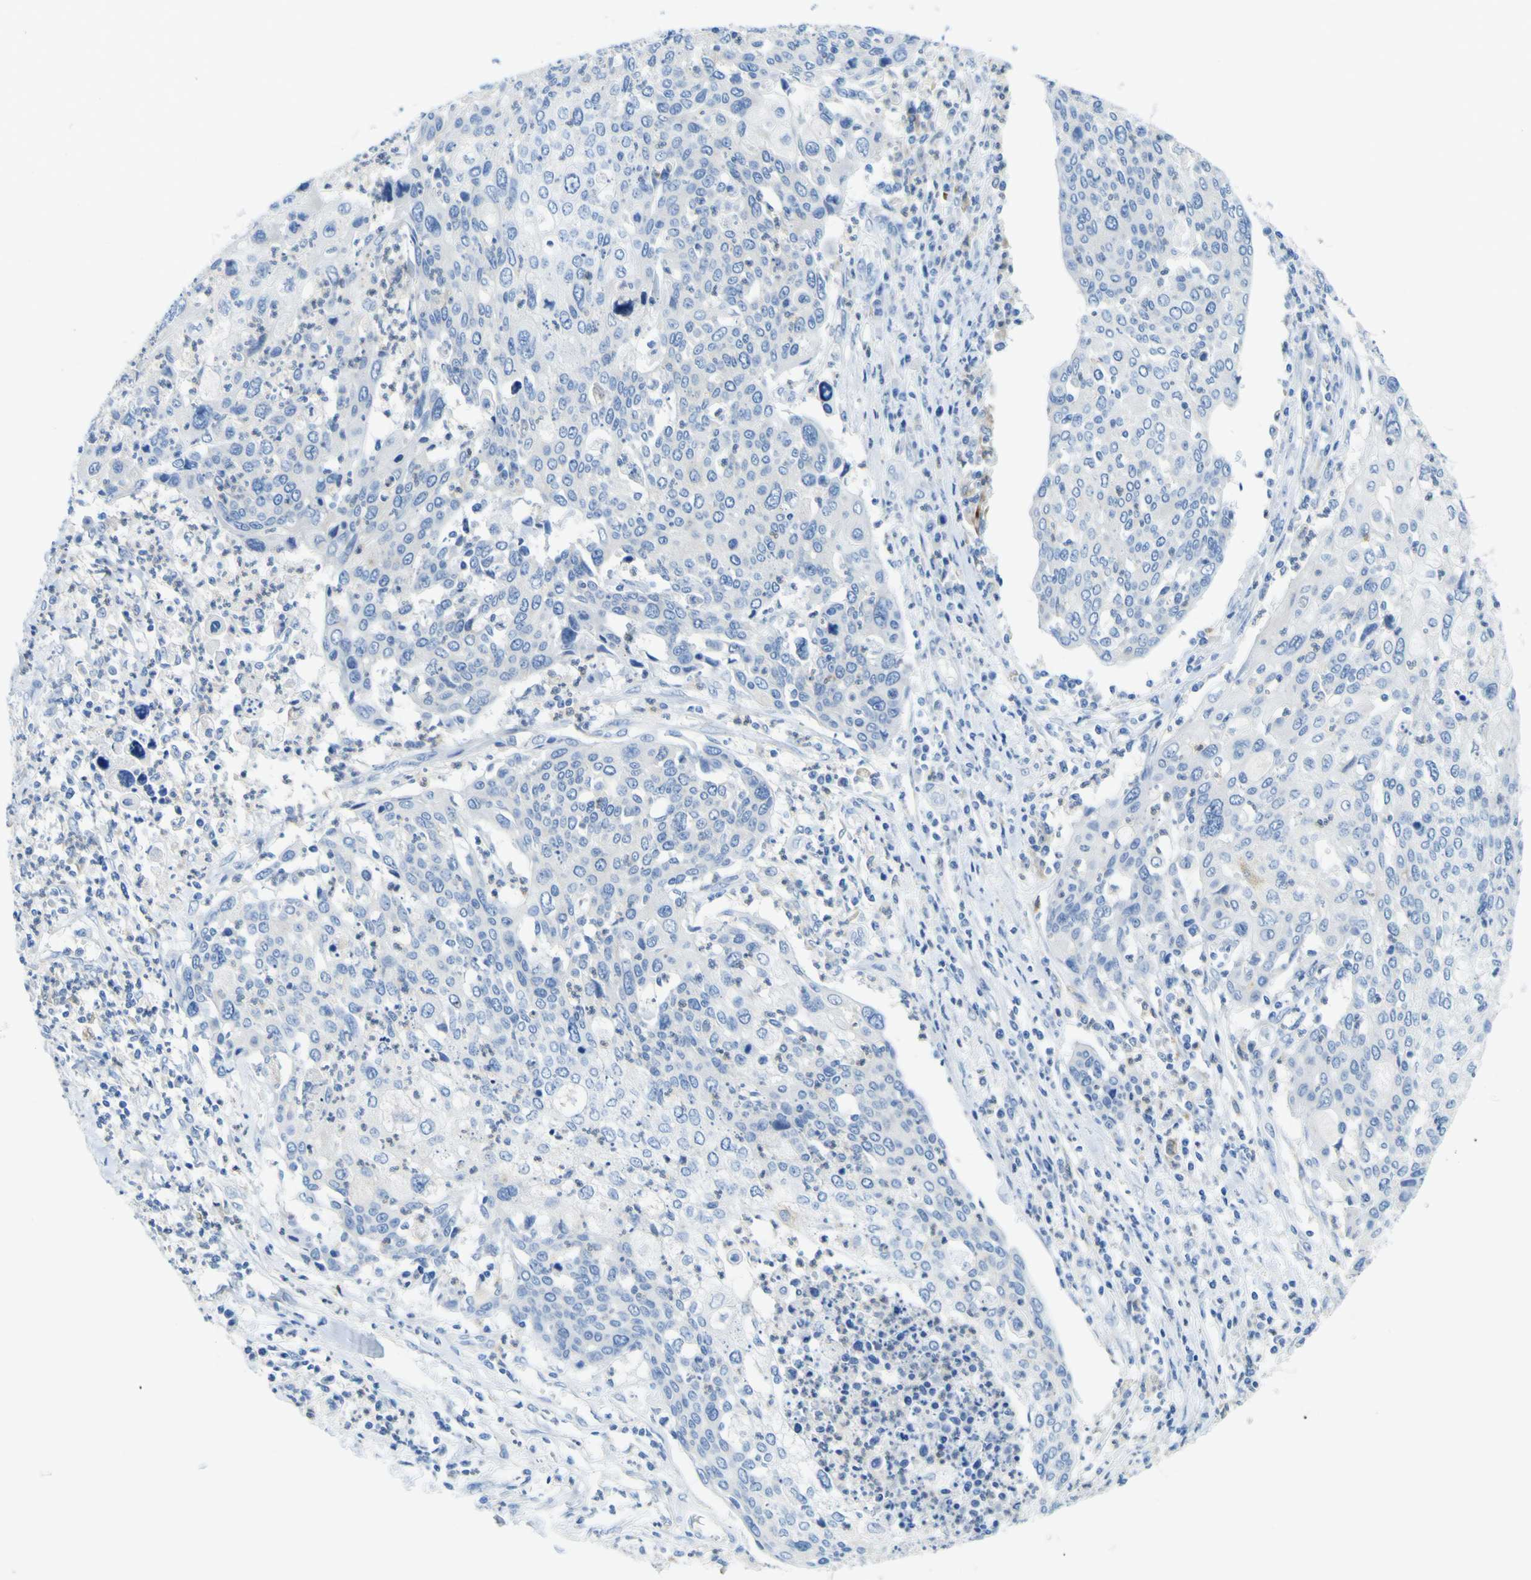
{"staining": {"intensity": "weak", "quantity": "<25%", "location": "cytoplasmic/membranous"}, "tissue": "cervical cancer", "cell_type": "Tumor cells", "image_type": "cancer", "snomed": [{"axis": "morphology", "description": "Squamous cell carcinoma, NOS"}, {"axis": "topography", "description": "Cervix"}], "caption": "Immunohistochemical staining of human cervical squamous cell carcinoma shows no significant expression in tumor cells. Nuclei are stained in blue.", "gene": "ACSL1", "patient": {"sex": "female", "age": 40}}